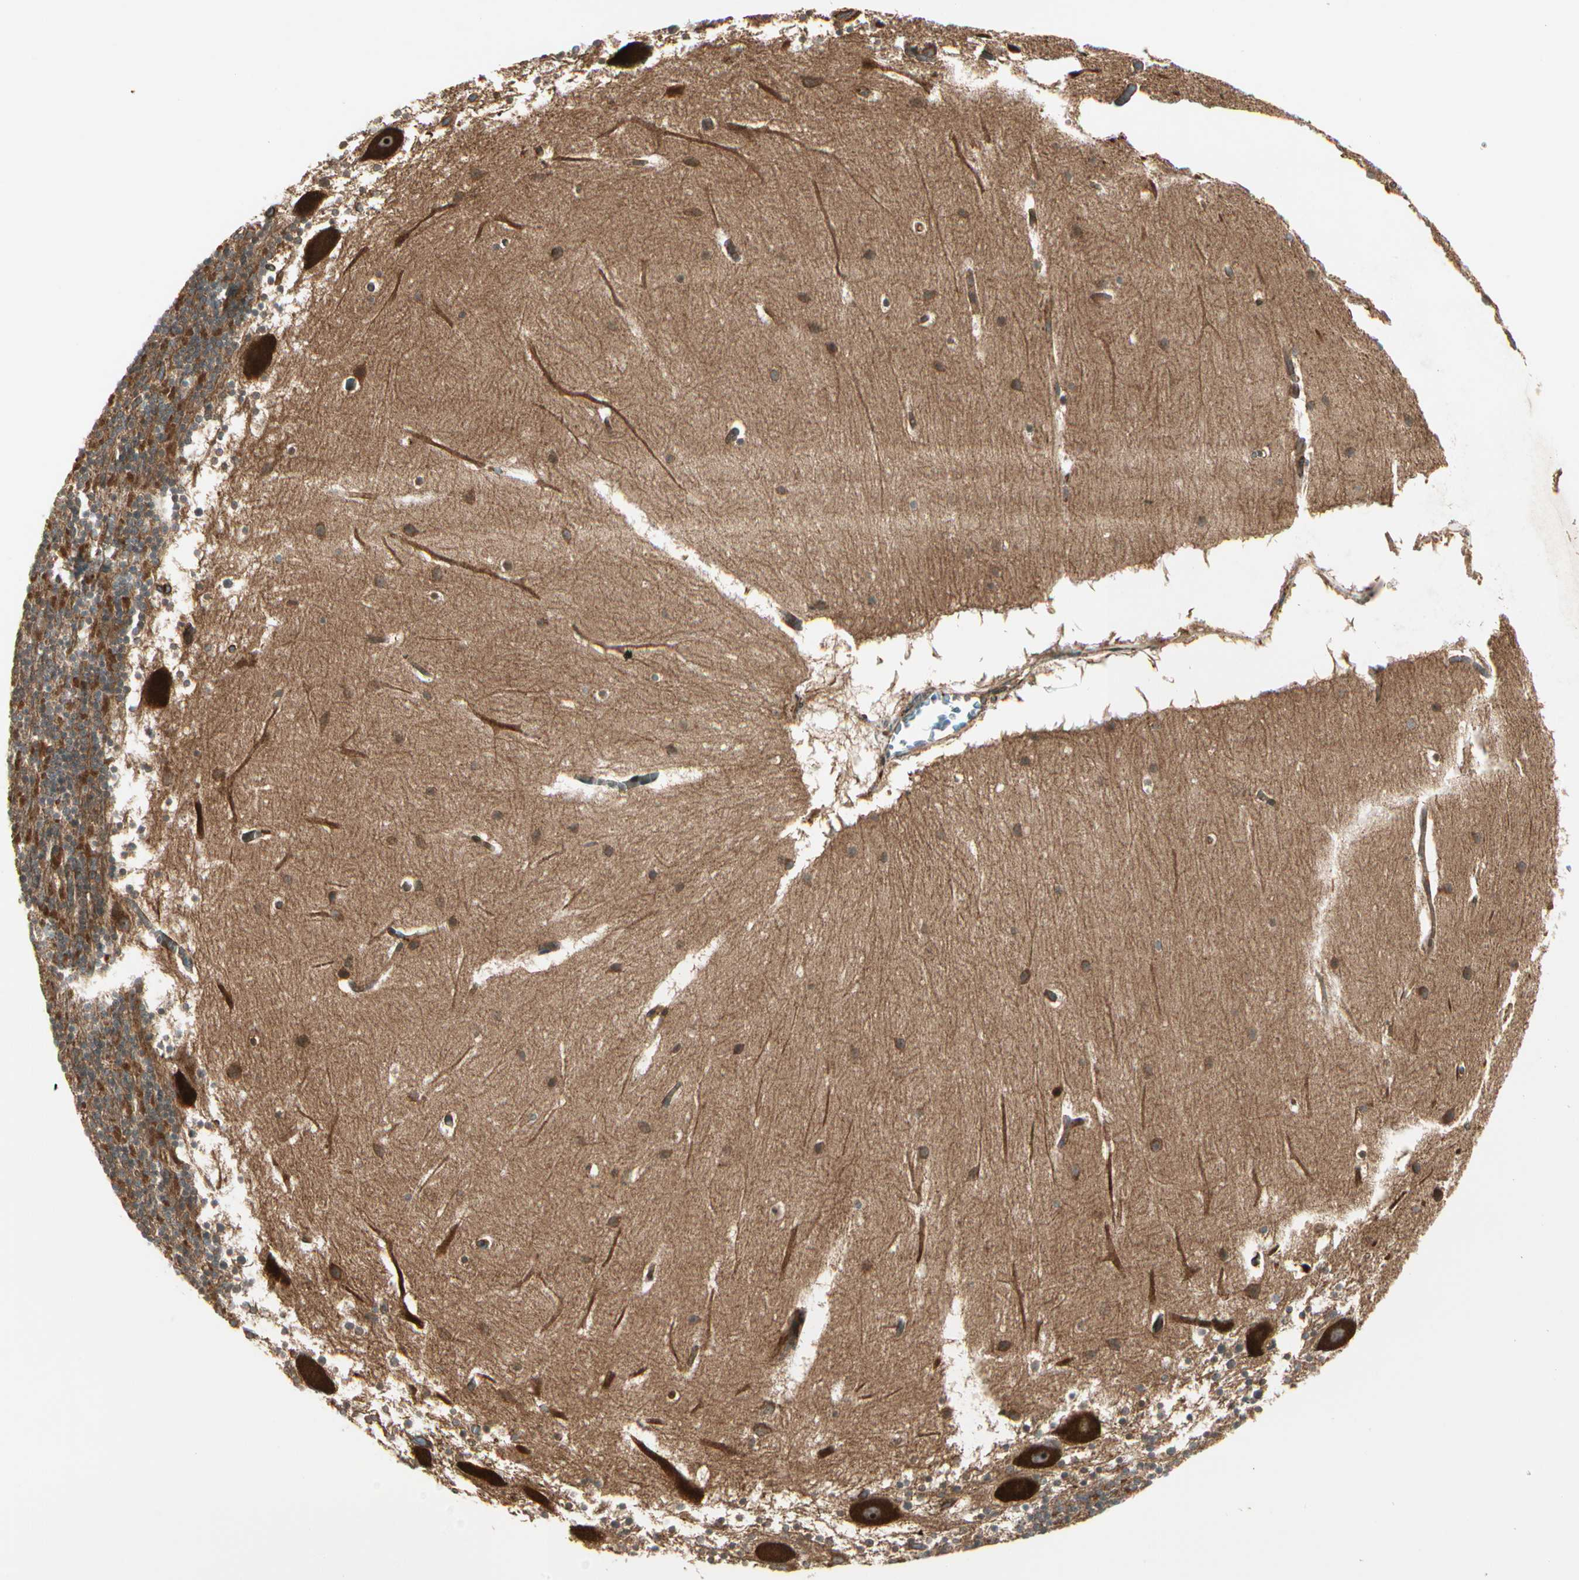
{"staining": {"intensity": "strong", "quantity": "25%-75%", "location": "cytoplasmic/membranous,nuclear"}, "tissue": "cerebellum", "cell_type": "Cells in granular layer", "image_type": "normal", "snomed": [{"axis": "morphology", "description": "Normal tissue, NOS"}, {"axis": "topography", "description": "Cerebellum"}], "caption": "Protein expression analysis of normal cerebellum demonstrates strong cytoplasmic/membranous,nuclear positivity in about 25%-75% of cells in granular layer.", "gene": "FKBP15", "patient": {"sex": "male", "age": 45}}